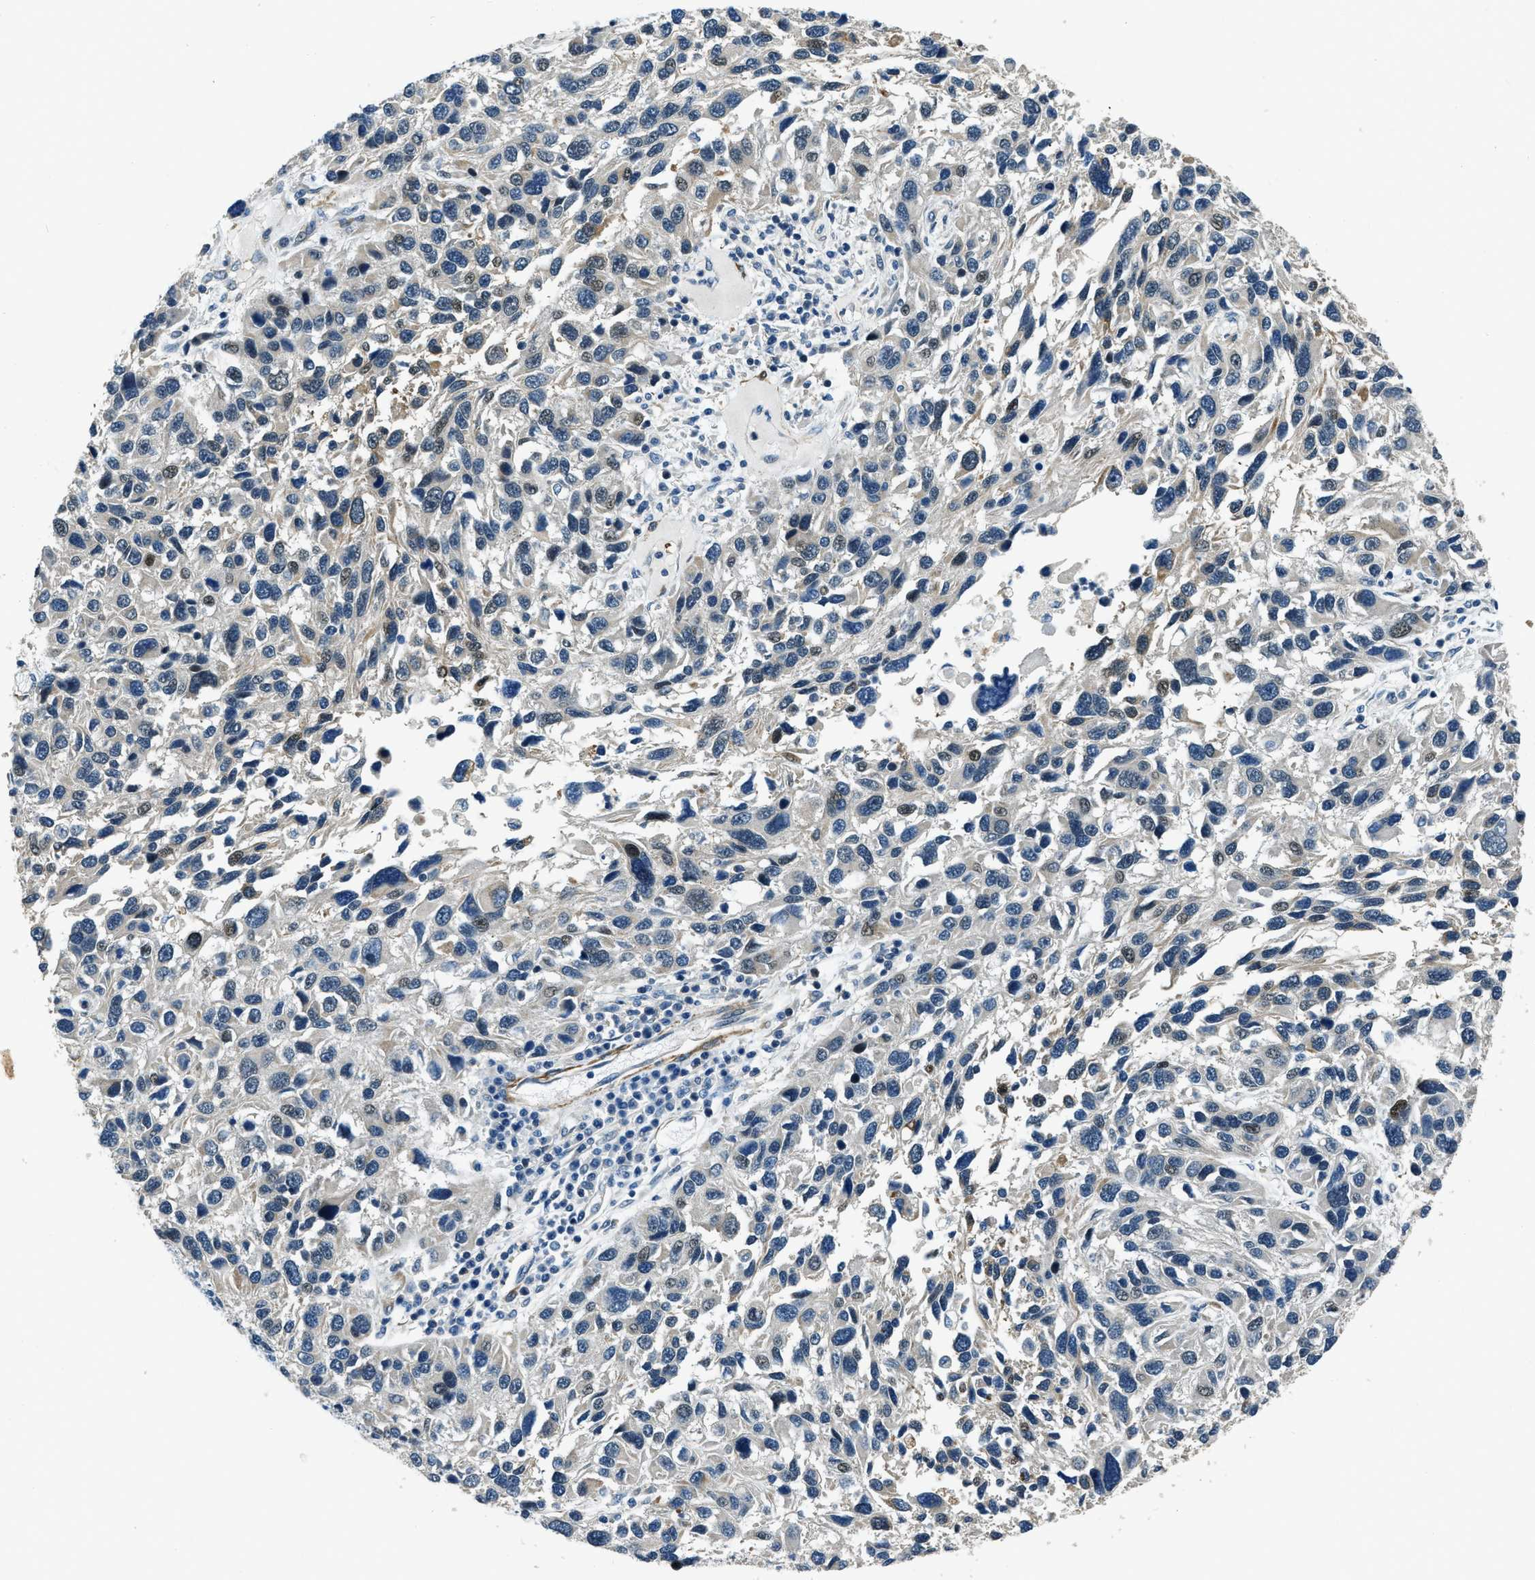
{"staining": {"intensity": "weak", "quantity": "<25%", "location": "nuclear"}, "tissue": "melanoma", "cell_type": "Tumor cells", "image_type": "cancer", "snomed": [{"axis": "morphology", "description": "Malignant melanoma, NOS"}, {"axis": "topography", "description": "Skin"}], "caption": "Immunohistochemistry (IHC) of human malignant melanoma displays no positivity in tumor cells. Brightfield microscopy of immunohistochemistry (IHC) stained with DAB (3,3'-diaminobenzidine) (brown) and hematoxylin (blue), captured at high magnification.", "gene": "NUDCD3", "patient": {"sex": "male", "age": 53}}